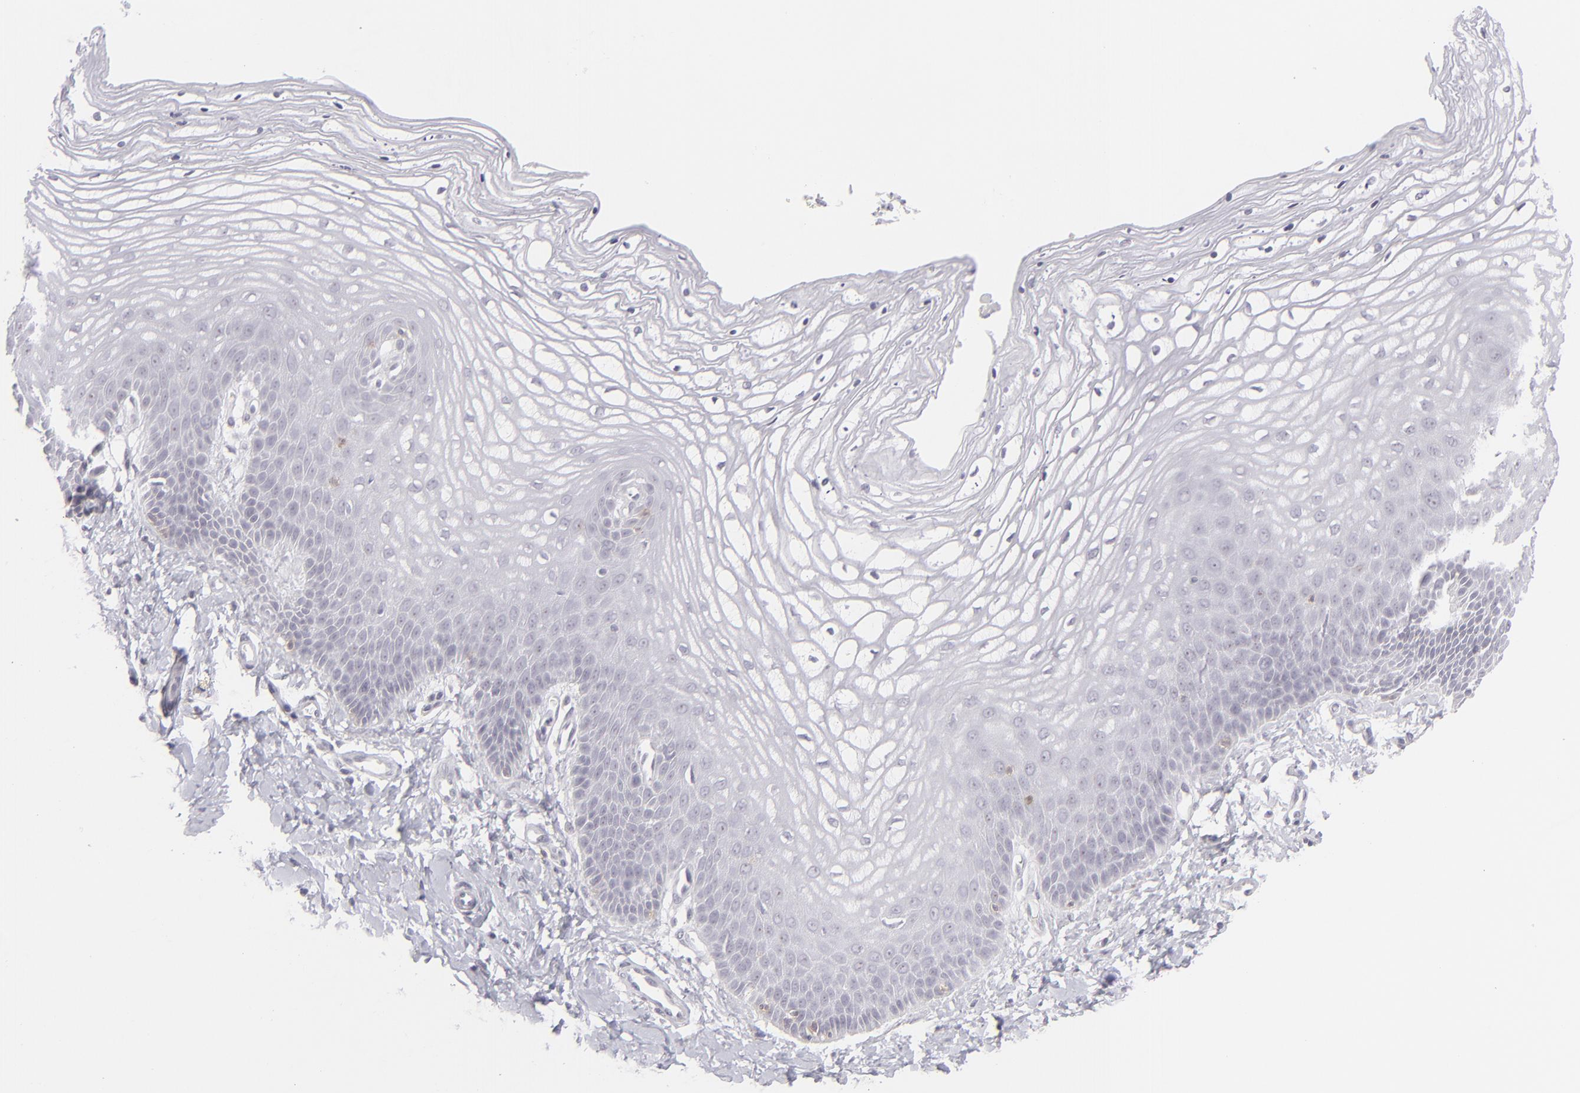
{"staining": {"intensity": "negative", "quantity": "none", "location": "none"}, "tissue": "vagina", "cell_type": "Squamous epithelial cells", "image_type": "normal", "snomed": [{"axis": "morphology", "description": "Normal tissue, NOS"}, {"axis": "topography", "description": "Vagina"}], "caption": "Immunohistochemistry (IHC) of unremarkable human vagina shows no positivity in squamous epithelial cells. (Stains: DAB (3,3'-diaminobenzidine) immunohistochemistry with hematoxylin counter stain, Microscopy: brightfield microscopy at high magnification).", "gene": "CD7", "patient": {"sex": "female", "age": 68}}